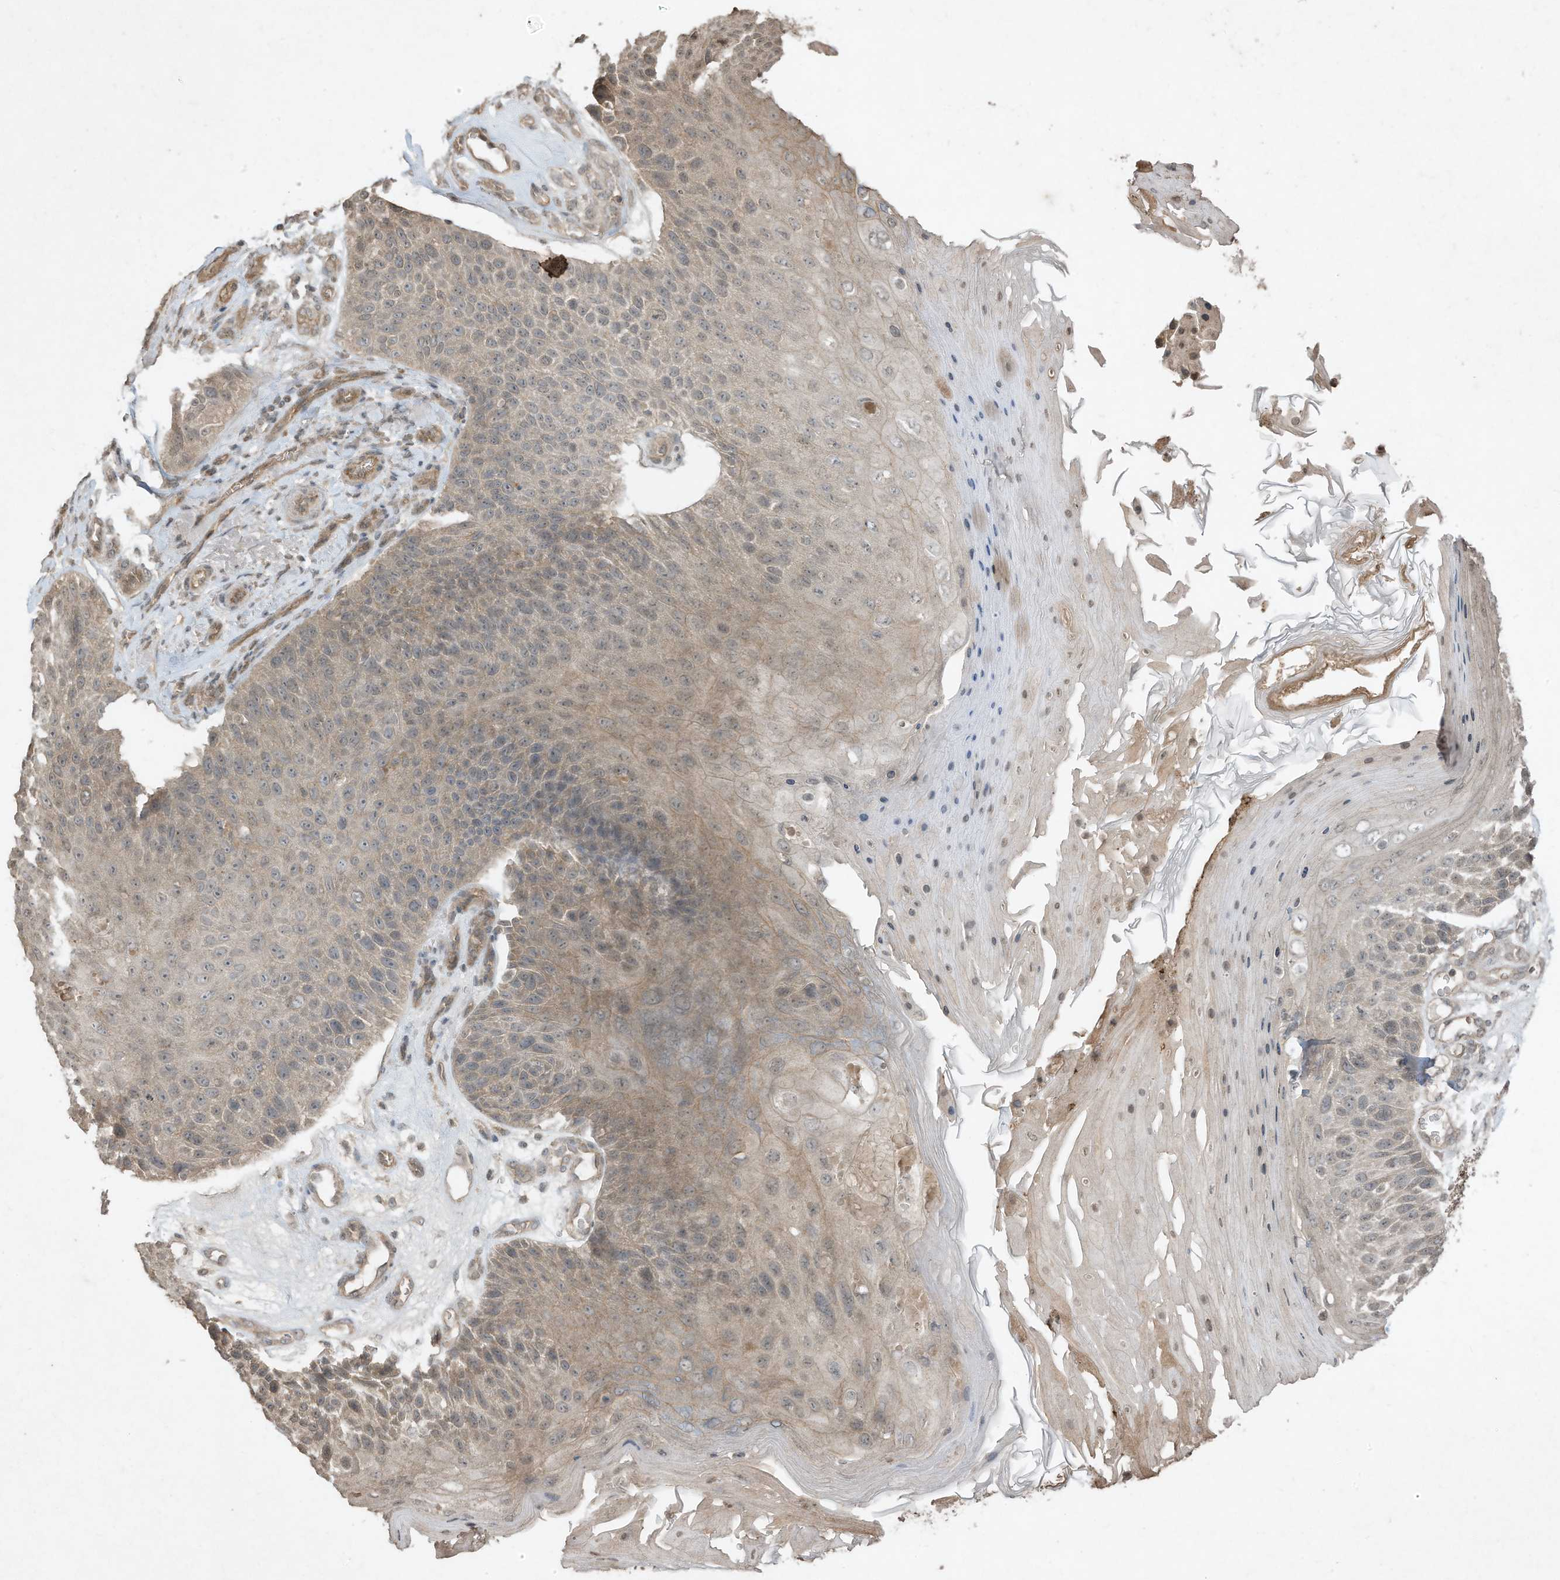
{"staining": {"intensity": "weak", "quantity": "25%-75%", "location": "cytoplasmic/membranous"}, "tissue": "skin cancer", "cell_type": "Tumor cells", "image_type": "cancer", "snomed": [{"axis": "morphology", "description": "Squamous cell carcinoma, NOS"}, {"axis": "topography", "description": "Skin"}], "caption": "About 25%-75% of tumor cells in human skin cancer (squamous cell carcinoma) demonstrate weak cytoplasmic/membranous protein positivity as visualized by brown immunohistochemical staining.", "gene": "MATN2", "patient": {"sex": "female", "age": 88}}